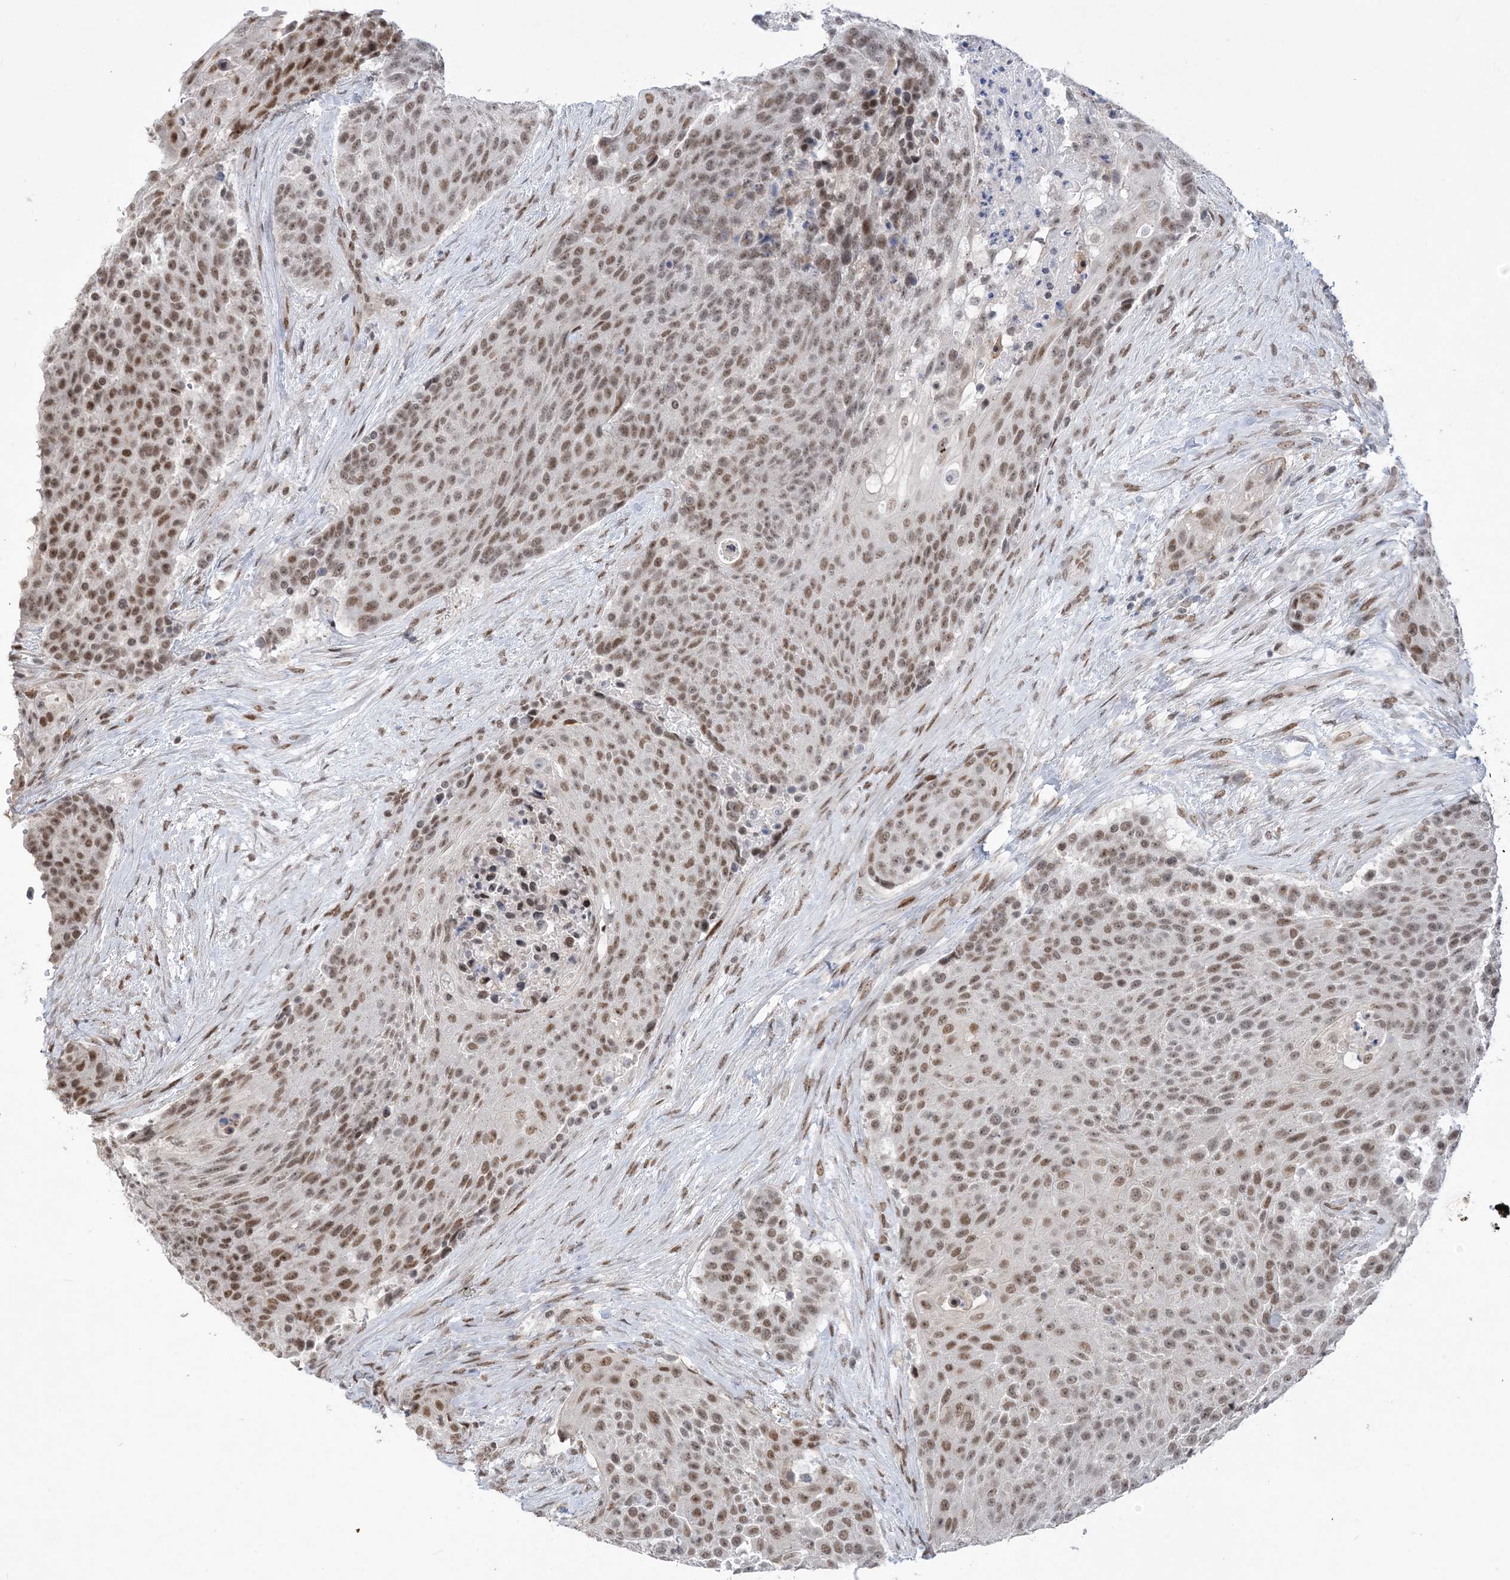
{"staining": {"intensity": "moderate", "quantity": ">75%", "location": "nuclear"}, "tissue": "urothelial cancer", "cell_type": "Tumor cells", "image_type": "cancer", "snomed": [{"axis": "morphology", "description": "Urothelial carcinoma, High grade"}, {"axis": "topography", "description": "Urinary bladder"}], "caption": "Moderate nuclear positivity for a protein is appreciated in approximately >75% of tumor cells of urothelial cancer using immunohistochemistry.", "gene": "WAC", "patient": {"sex": "female", "age": 63}}